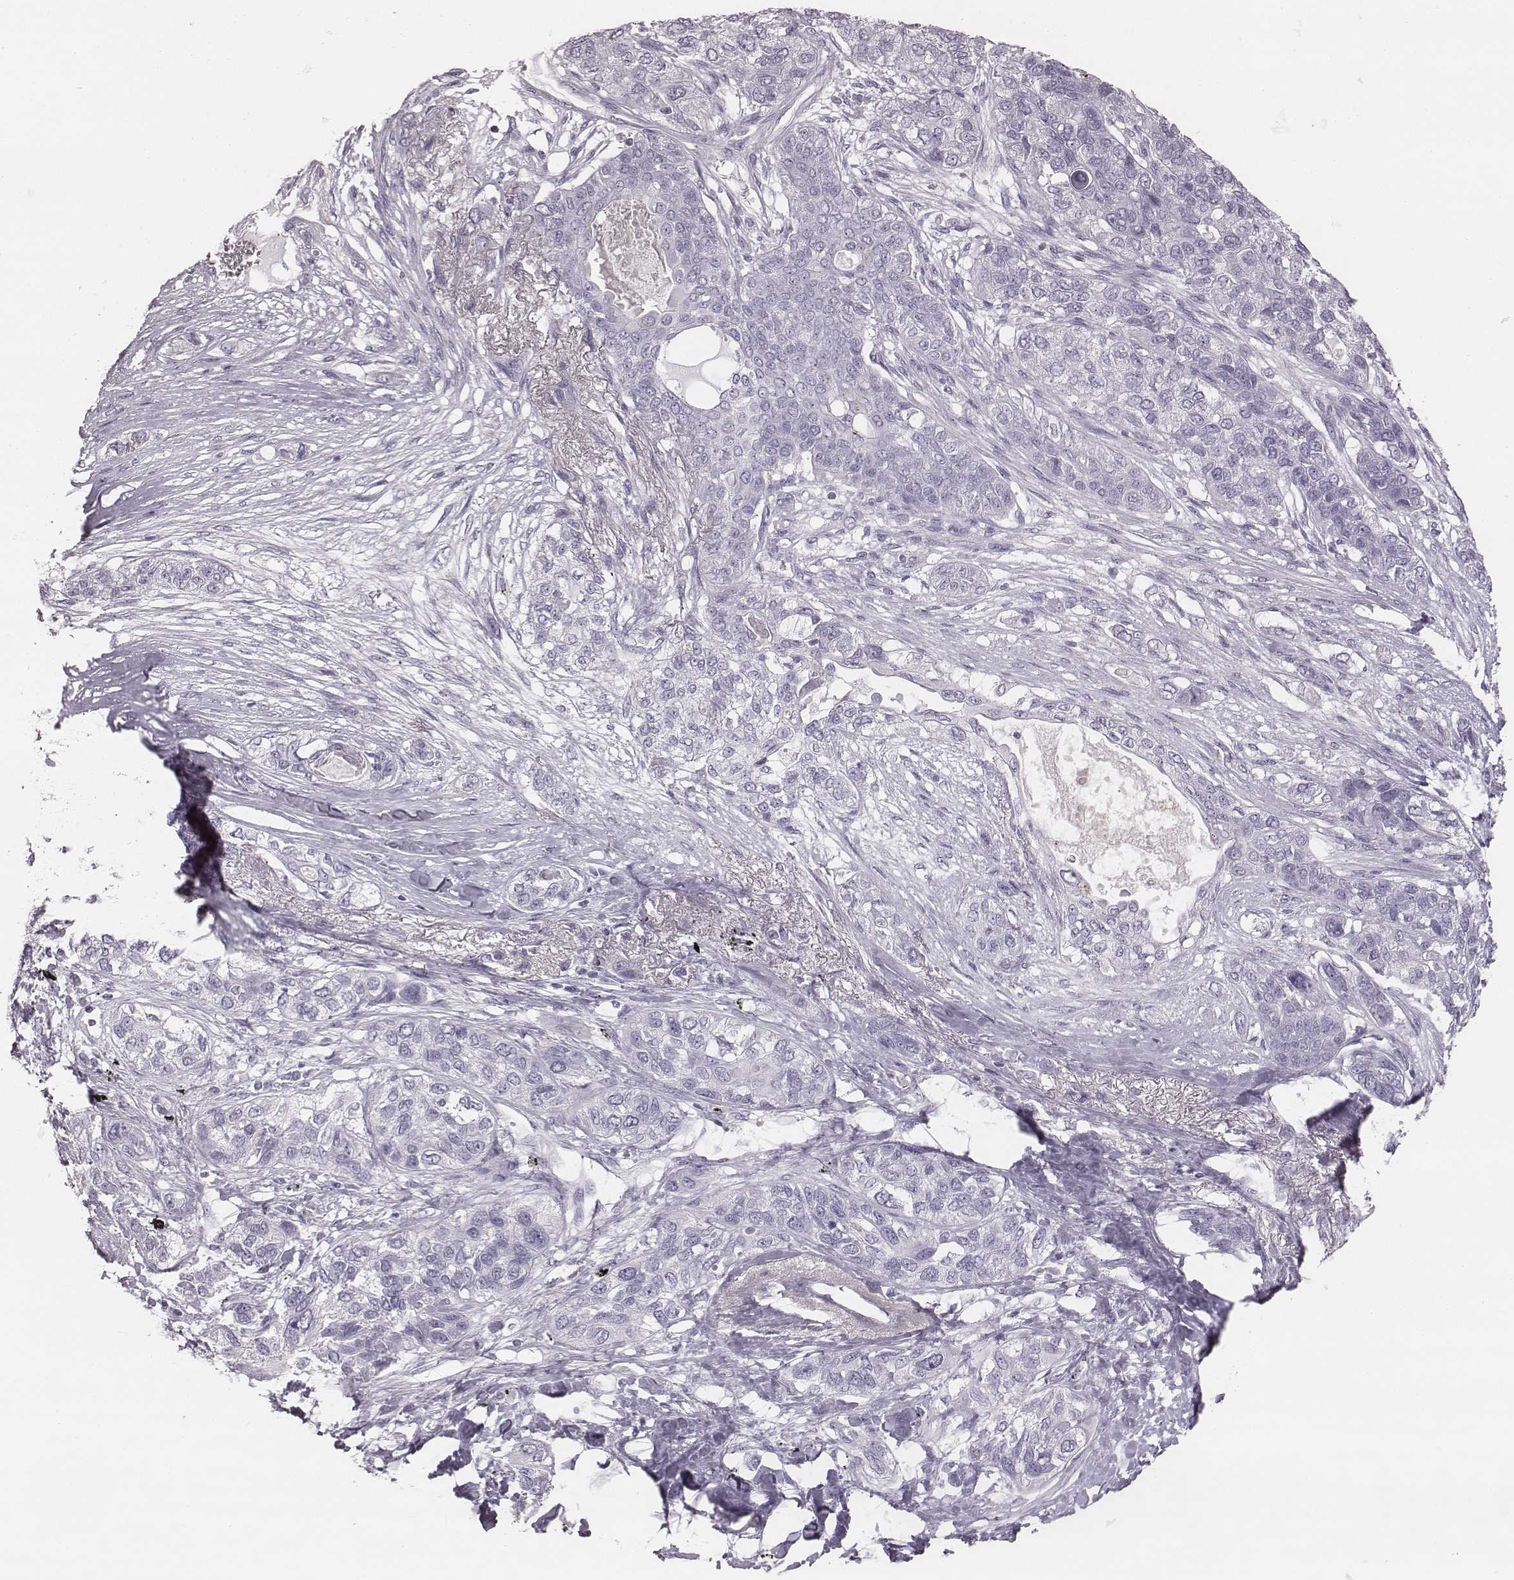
{"staining": {"intensity": "negative", "quantity": "none", "location": "none"}, "tissue": "lung cancer", "cell_type": "Tumor cells", "image_type": "cancer", "snomed": [{"axis": "morphology", "description": "Squamous cell carcinoma, NOS"}, {"axis": "topography", "description": "Lung"}], "caption": "Tumor cells are negative for brown protein staining in squamous cell carcinoma (lung).", "gene": "ZNF365", "patient": {"sex": "female", "age": 70}}